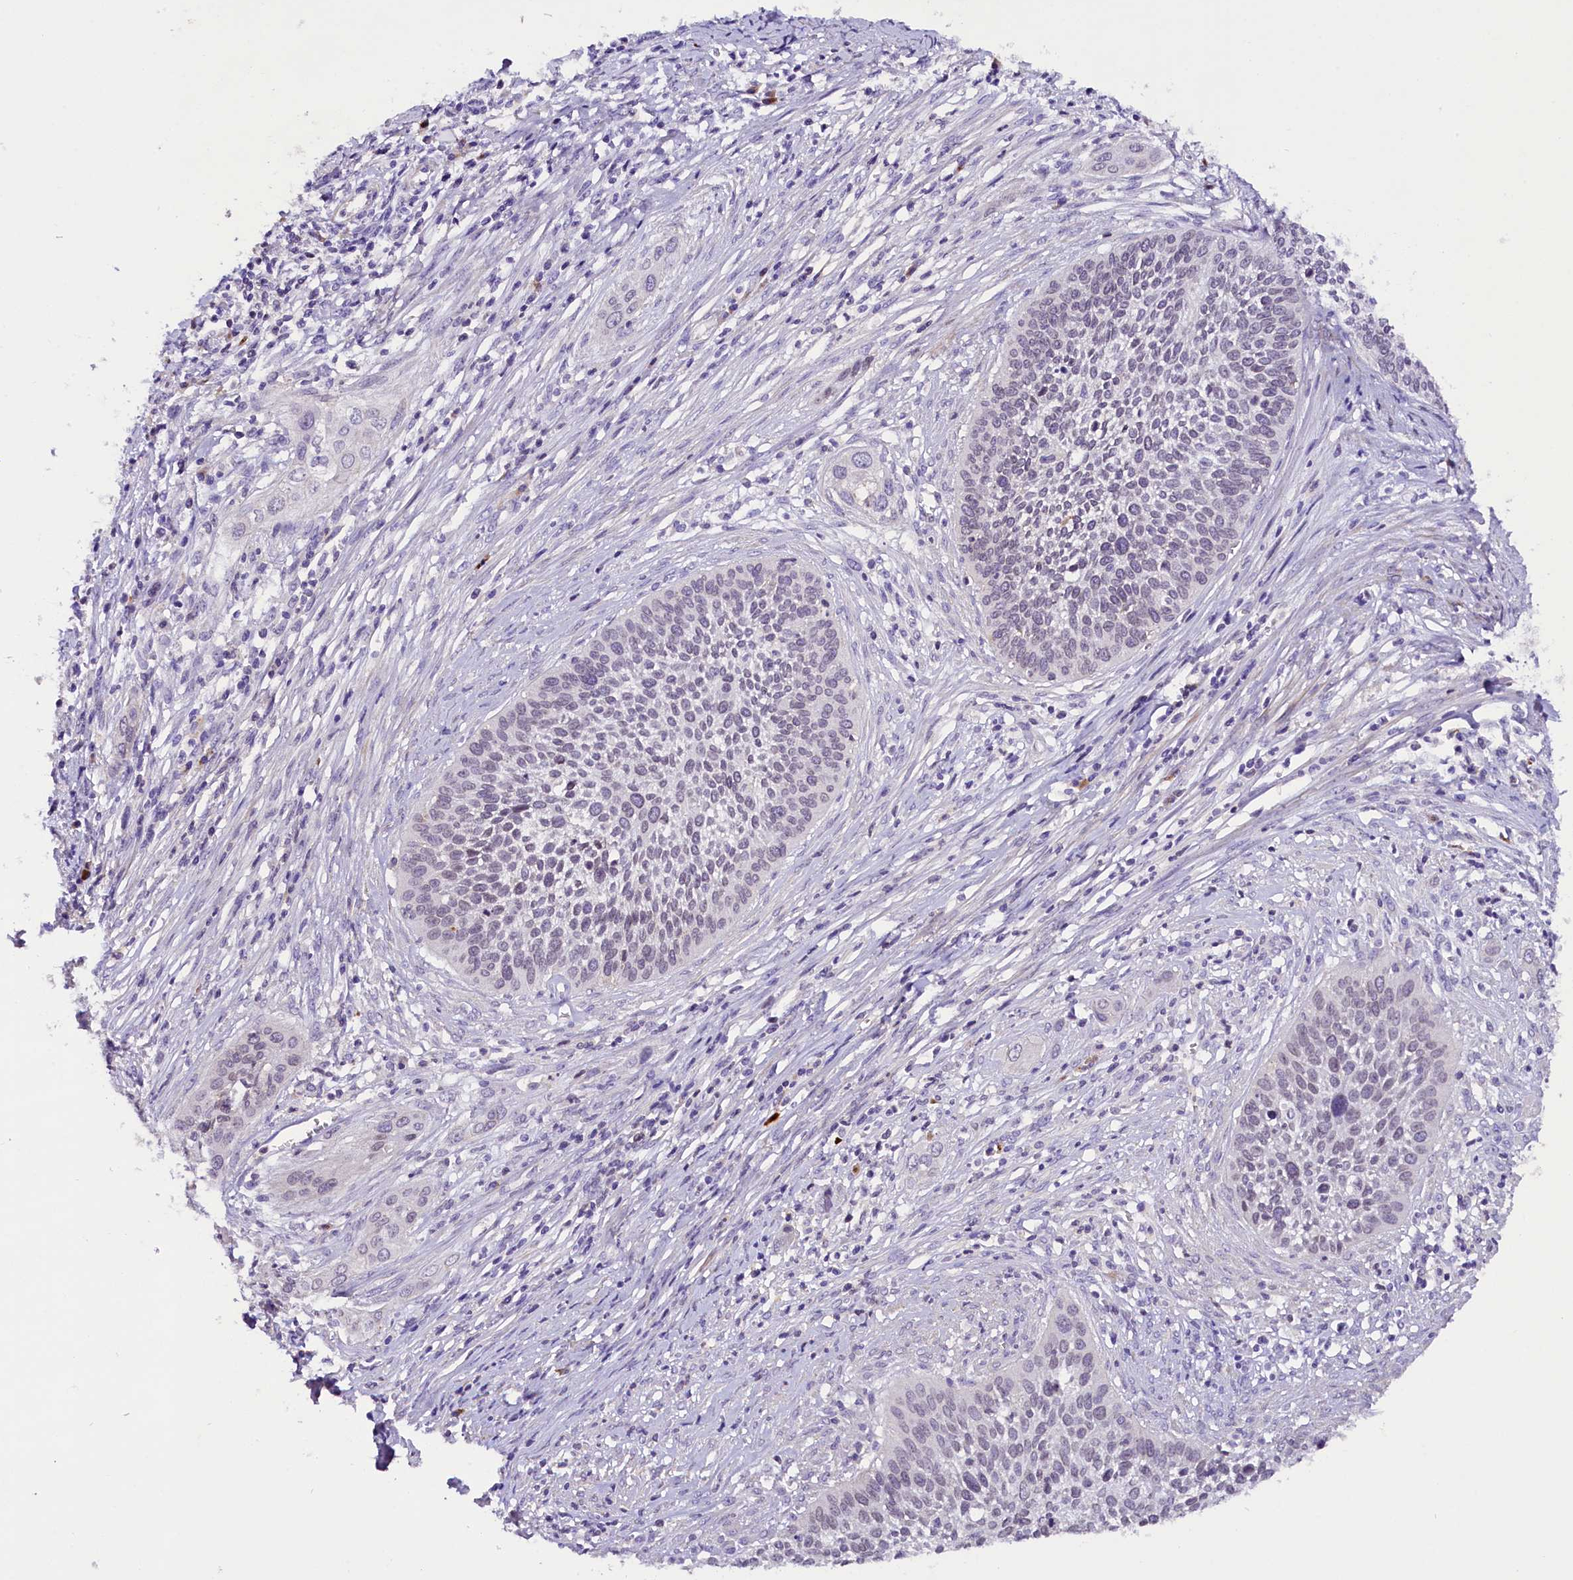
{"staining": {"intensity": "negative", "quantity": "none", "location": "none"}, "tissue": "cervical cancer", "cell_type": "Tumor cells", "image_type": "cancer", "snomed": [{"axis": "morphology", "description": "Squamous cell carcinoma, NOS"}, {"axis": "topography", "description": "Cervix"}], "caption": "Protein analysis of cervical squamous cell carcinoma reveals no significant expression in tumor cells.", "gene": "MEX3B", "patient": {"sex": "female", "age": 34}}